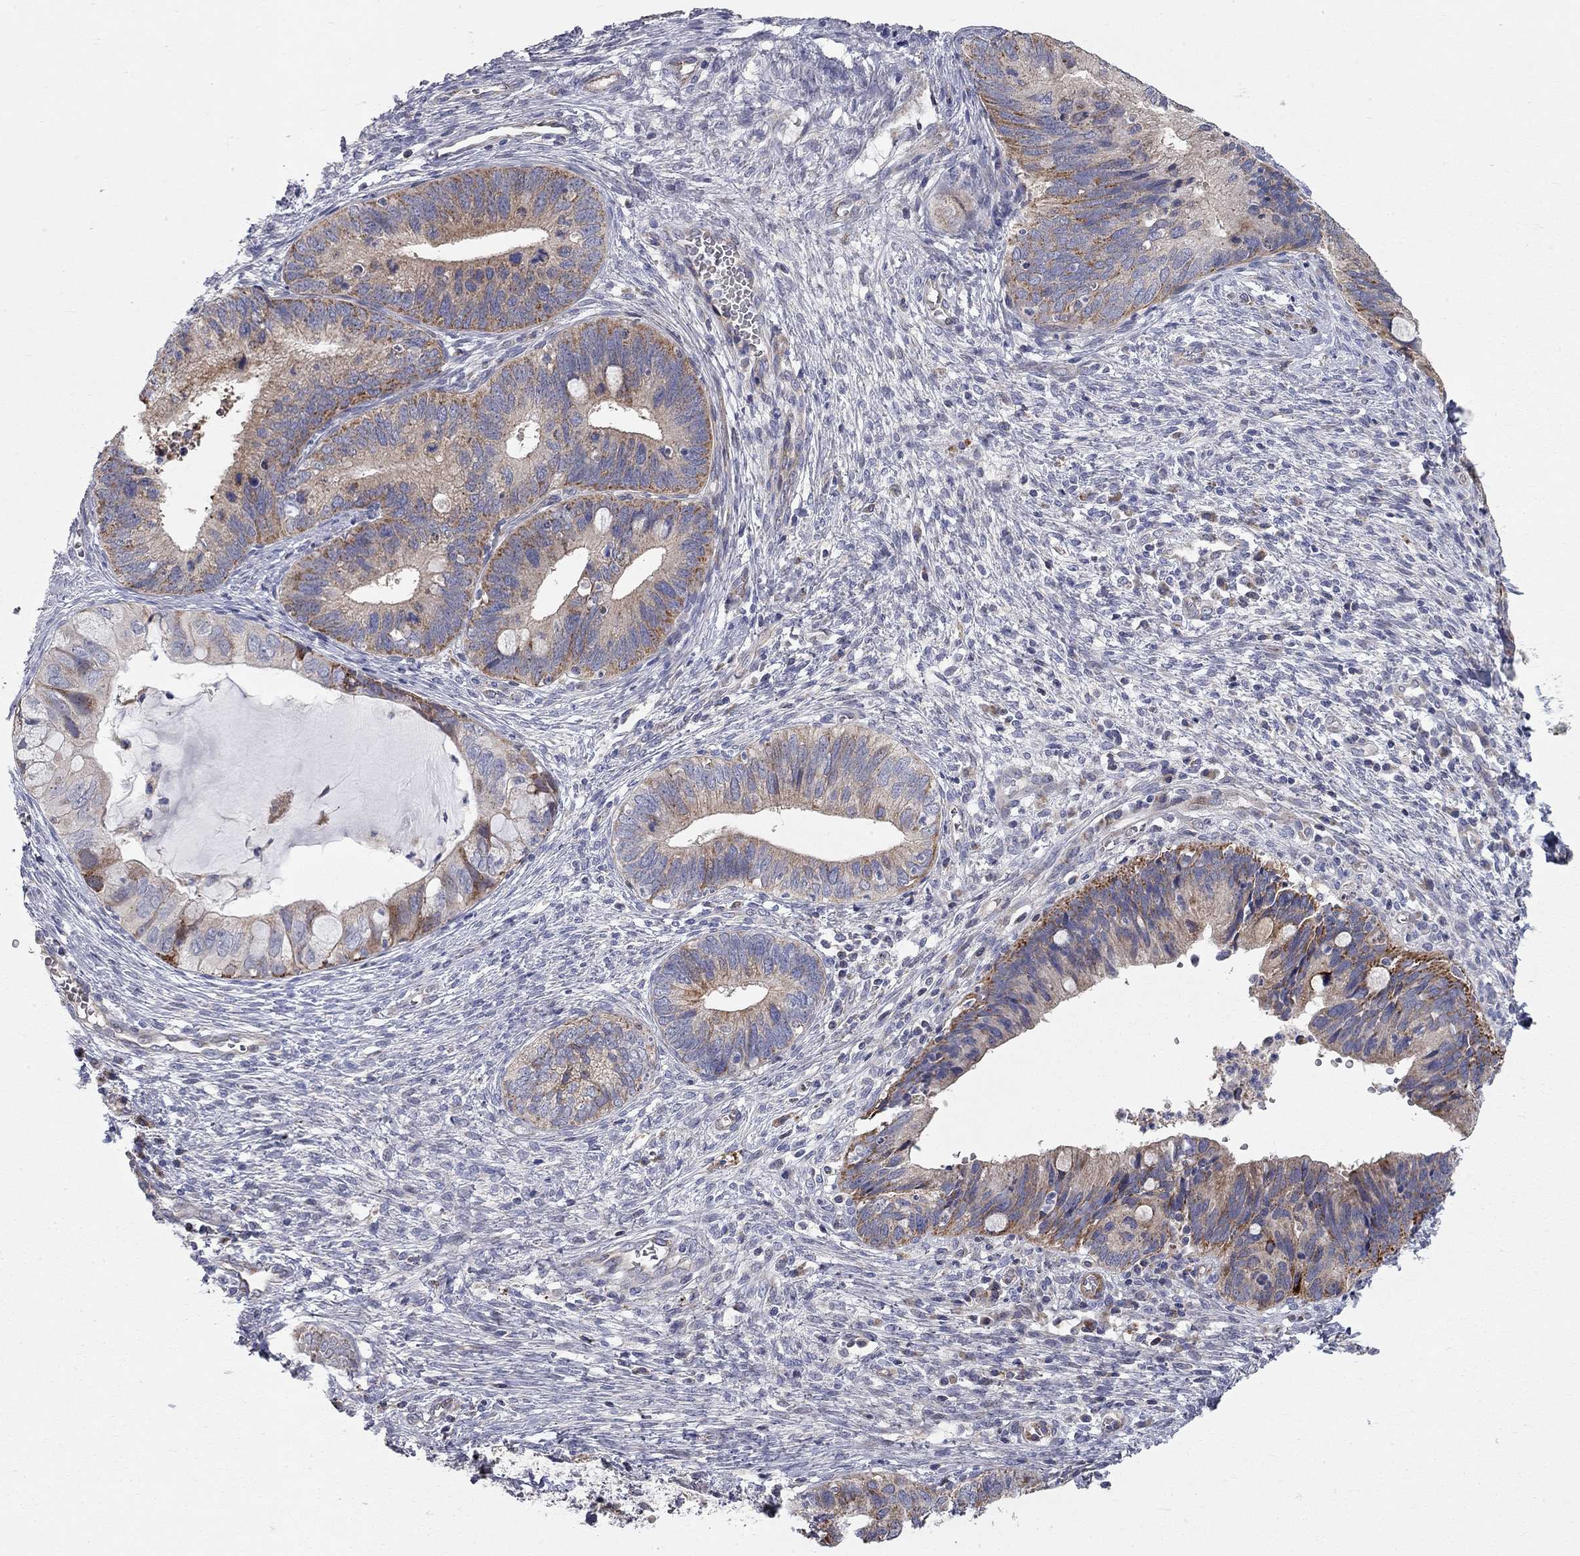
{"staining": {"intensity": "moderate", "quantity": "25%-75%", "location": "cytoplasmic/membranous"}, "tissue": "cervical cancer", "cell_type": "Tumor cells", "image_type": "cancer", "snomed": [{"axis": "morphology", "description": "Adenocarcinoma, NOS"}, {"axis": "topography", "description": "Cervix"}], "caption": "Cervical adenocarcinoma was stained to show a protein in brown. There is medium levels of moderate cytoplasmic/membranous staining in approximately 25%-75% of tumor cells.", "gene": "KANSL1L", "patient": {"sex": "female", "age": 42}}